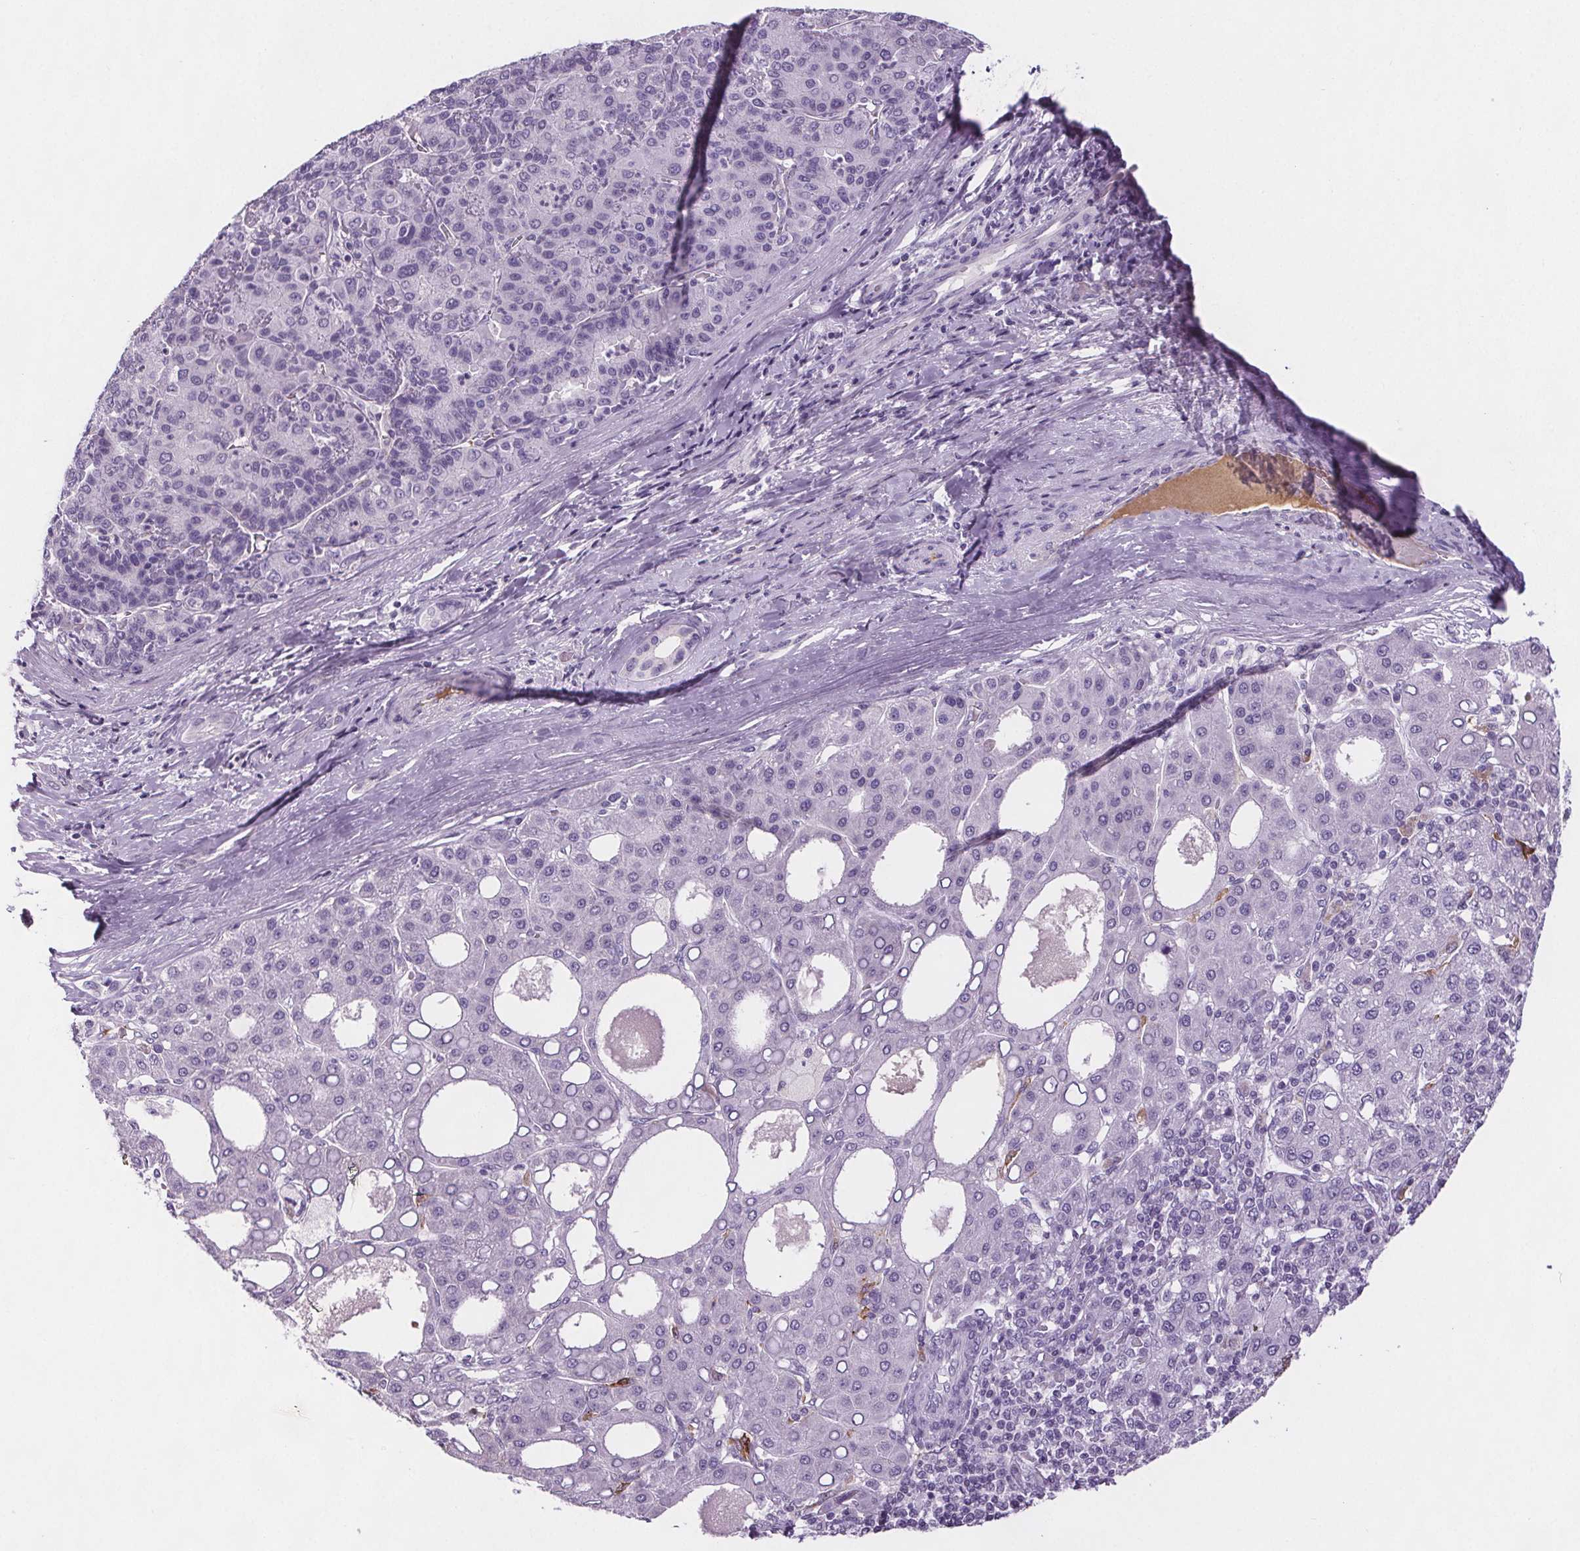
{"staining": {"intensity": "negative", "quantity": "none", "location": "none"}, "tissue": "liver cancer", "cell_type": "Tumor cells", "image_type": "cancer", "snomed": [{"axis": "morphology", "description": "Carcinoma, Hepatocellular, NOS"}, {"axis": "topography", "description": "Liver"}], "caption": "Immunohistochemistry (IHC) image of neoplastic tissue: human liver cancer (hepatocellular carcinoma) stained with DAB displays no significant protein staining in tumor cells. The staining was performed using DAB (3,3'-diaminobenzidine) to visualize the protein expression in brown, while the nuclei were stained in blue with hematoxylin (Magnification: 20x).", "gene": "CD5L", "patient": {"sex": "male", "age": 65}}